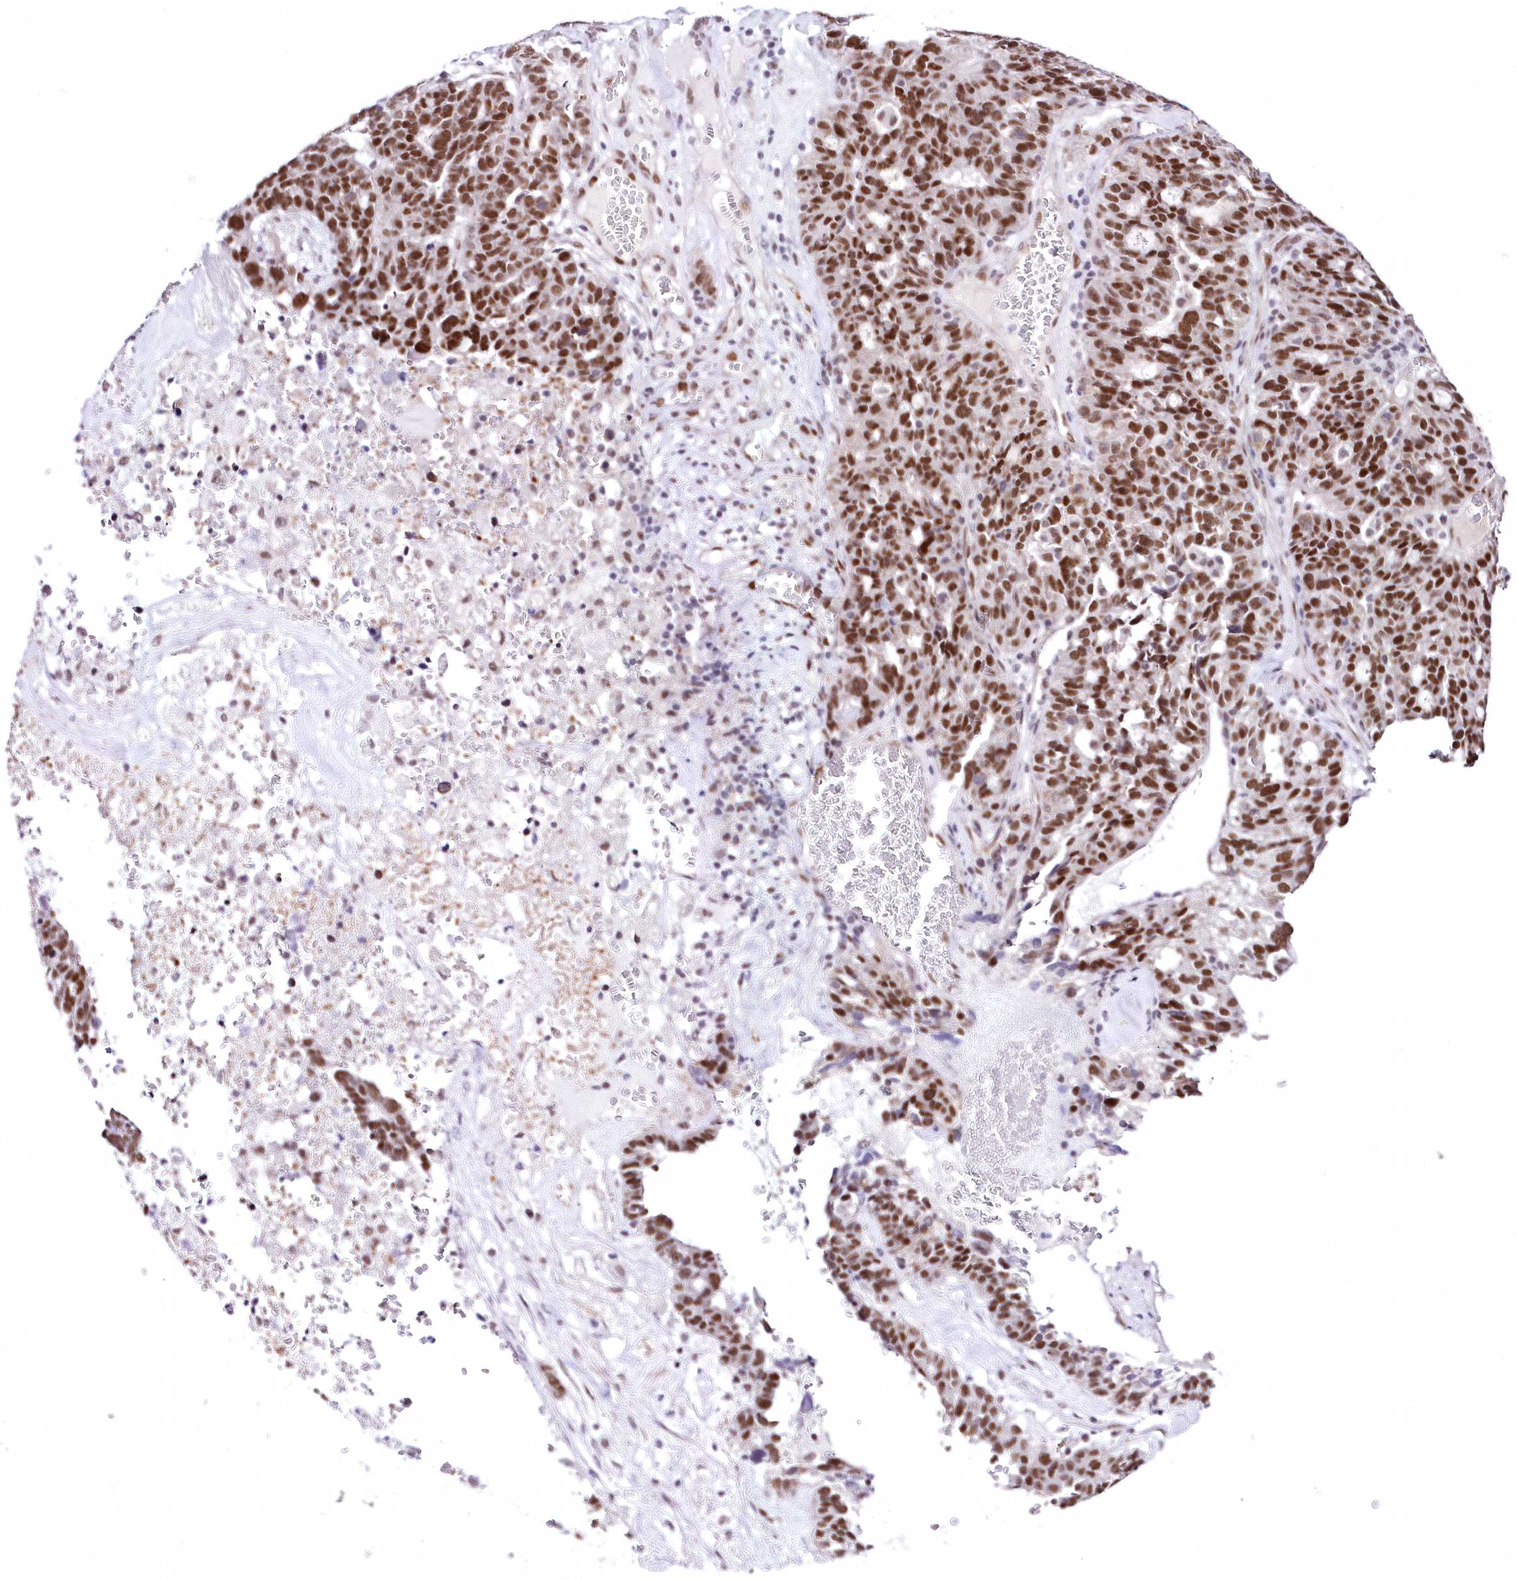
{"staining": {"intensity": "strong", "quantity": ">75%", "location": "nuclear"}, "tissue": "ovarian cancer", "cell_type": "Tumor cells", "image_type": "cancer", "snomed": [{"axis": "morphology", "description": "Cystadenocarcinoma, serous, NOS"}, {"axis": "topography", "description": "Ovary"}], "caption": "Protein expression analysis of human ovarian cancer (serous cystadenocarcinoma) reveals strong nuclear positivity in approximately >75% of tumor cells.", "gene": "NSUN2", "patient": {"sex": "female", "age": 59}}